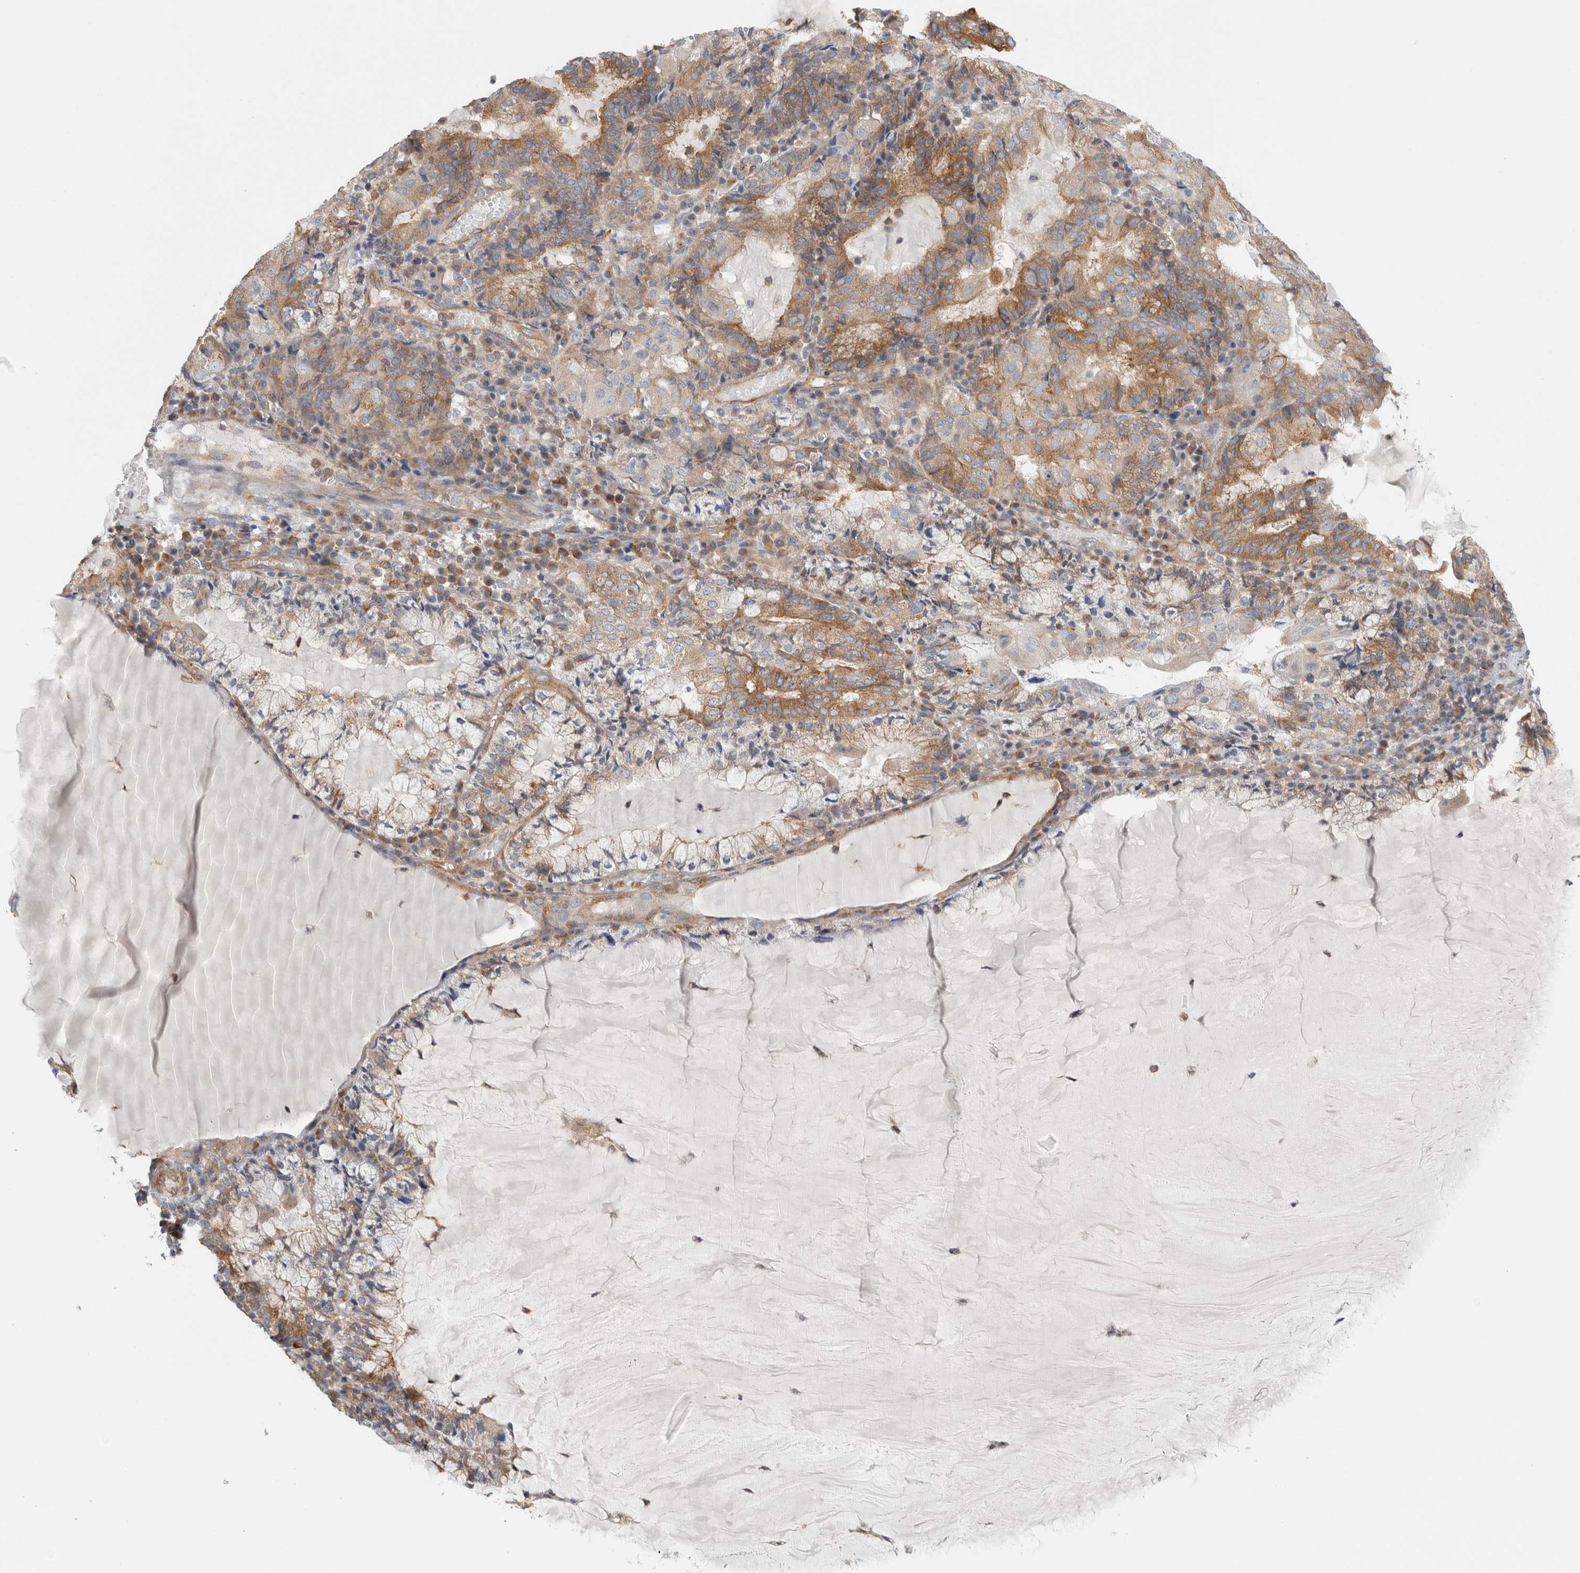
{"staining": {"intensity": "moderate", "quantity": ">75%", "location": "cytoplasmic/membranous"}, "tissue": "endometrial cancer", "cell_type": "Tumor cells", "image_type": "cancer", "snomed": [{"axis": "morphology", "description": "Adenocarcinoma, NOS"}, {"axis": "topography", "description": "Endometrium"}], "caption": "Endometrial adenocarcinoma tissue reveals moderate cytoplasmic/membranous expression in approximately >75% of tumor cells", "gene": "PEX6", "patient": {"sex": "female", "age": 81}}